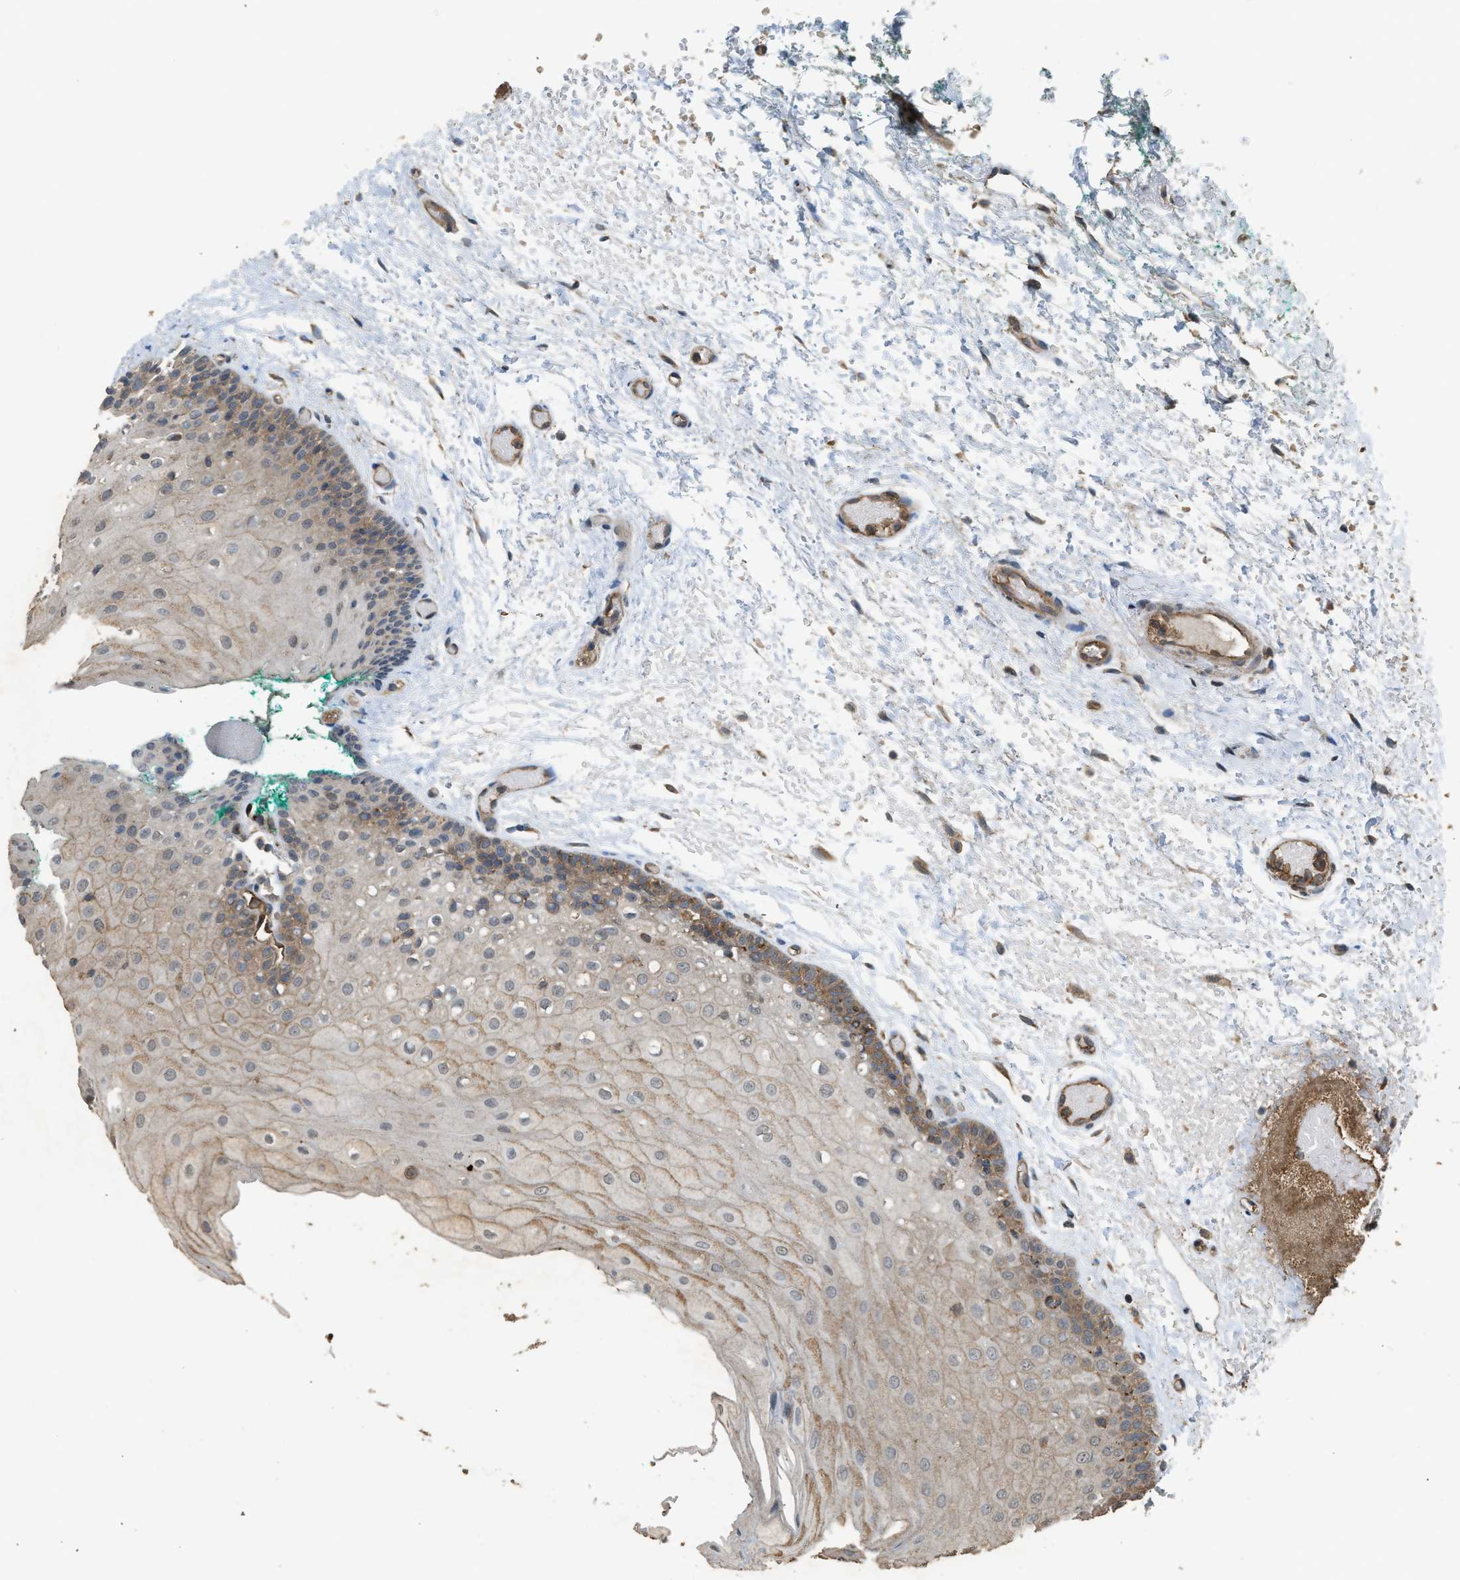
{"staining": {"intensity": "moderate", "quantity": ">75%", "location": "cytoplasmic/membranous"}, "tissue": "oral mucosa", "cell_type": "Squamous epithelial cells", "image_type": "normal", "snomed": [{"axis": "morphology", "description": "Normal tissue, NOS"}, {"axis": "morphology", "description": "Squamous cell carcinoma, NOS"}, {"axis": "topography", "description": "Oral tissue"}, {"axis": "topography", "description": "Salivary gland"}, {"axis": "topography", "description": "Head-Neck"}], "caption": "Protein expression analysis of benign human oral mucosa reveals moderate cytoplasmic/membranous staining in approximately >75% of squamous epithelial cells.", "gene": "HIP1R", "patient": {"sex": "female", "age": 62}}